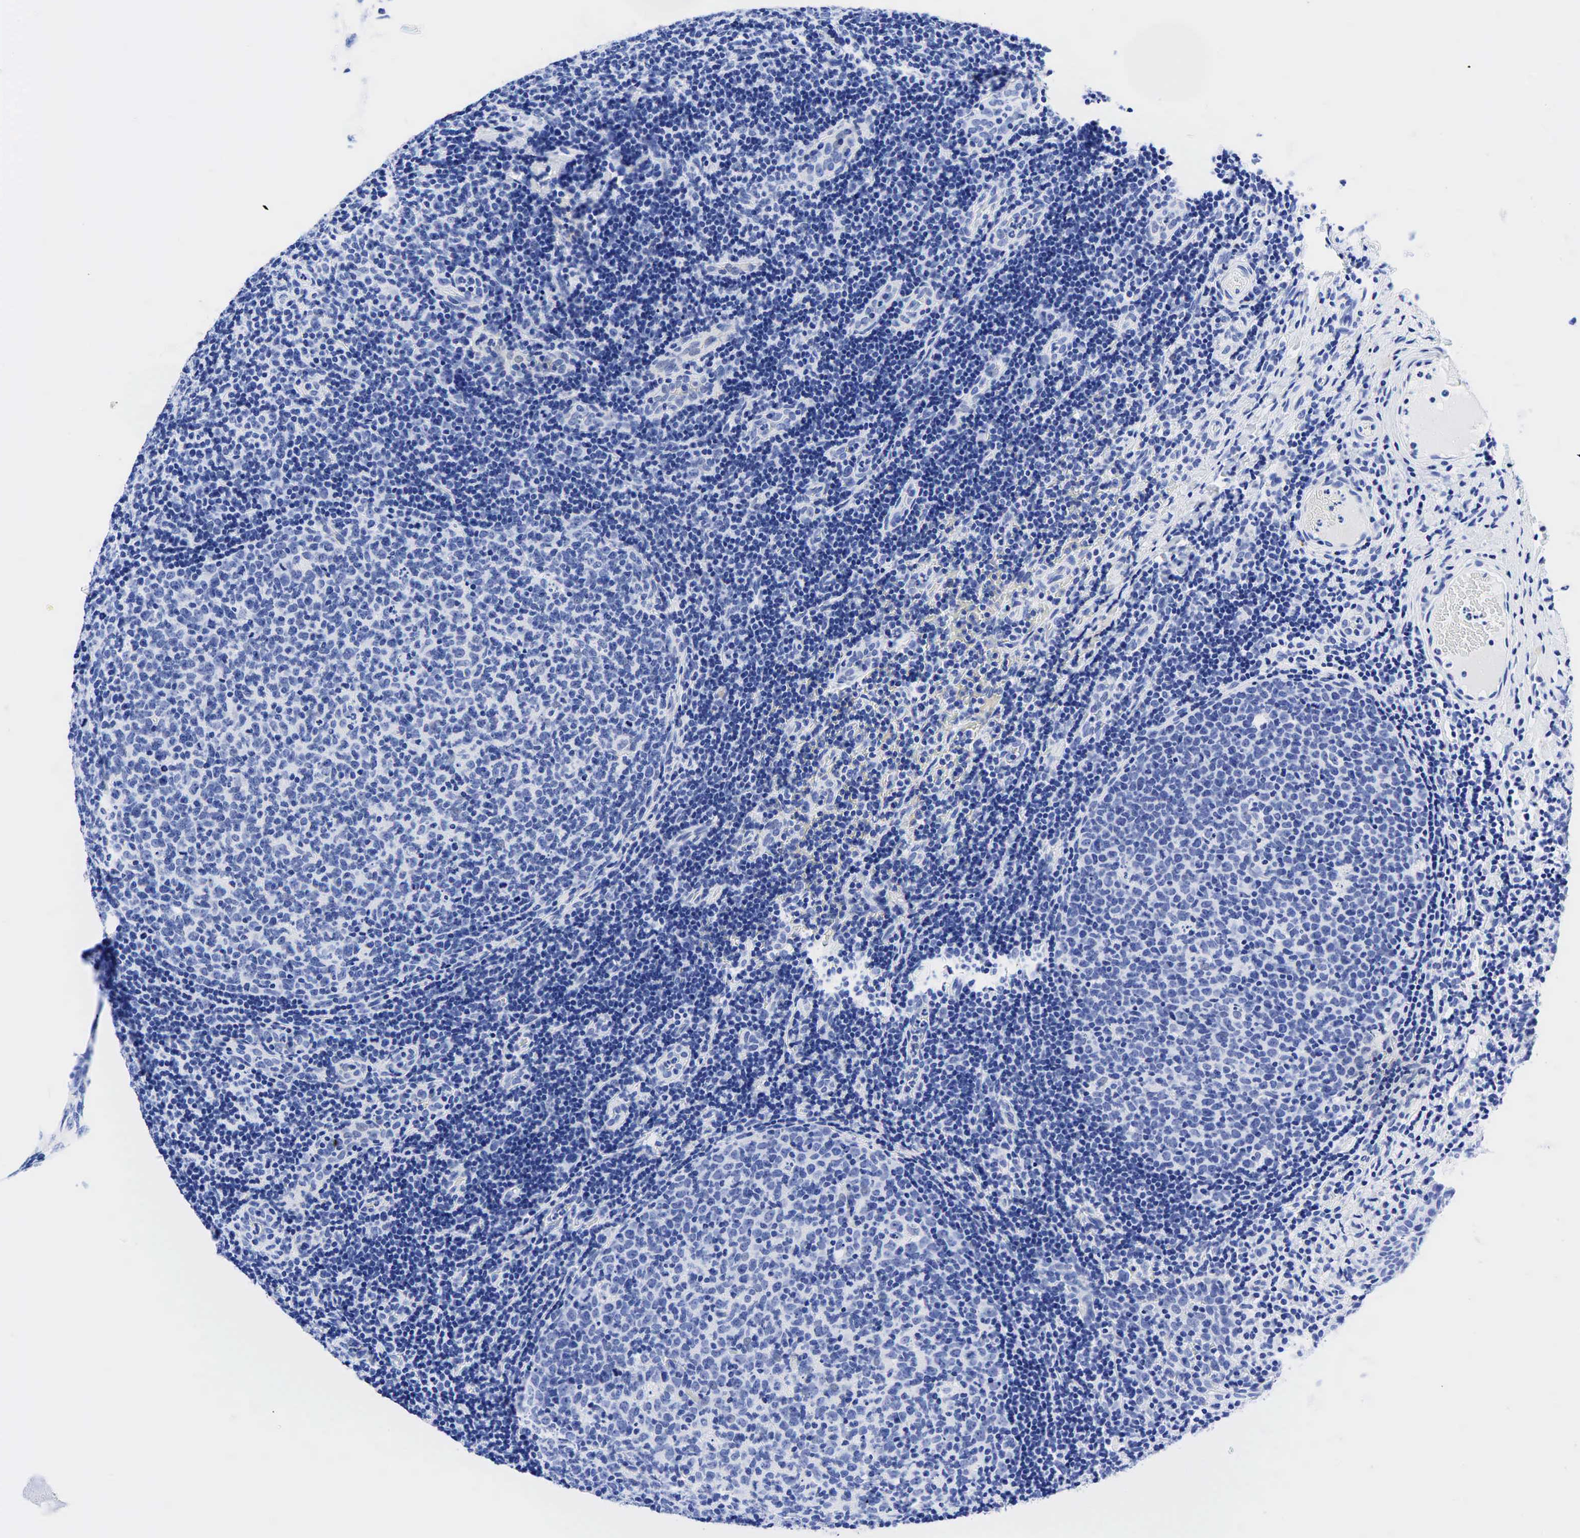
{"staining": {"intensity": "negative", "quantity": "none", "location": "none"}, "tissue": "tonsil", "cell_type": "Germinal center cells", "image_type": "normal", "snomed": [{"axis": "morphology", "description": "Normal tissue, NOS"}, {"axis": "topography", "description": "Tonsil"}], "caption": "DAB (3,3'-diaminobenzidine) immunohistochemical staining of benign tonsil displays no significant expression in germinal center cells. (Immunohistochemistry (ihc), brightfield microscopy, high magnification).", "gene": "CHGA", "patient": {"sex": "female", "age": 3}}